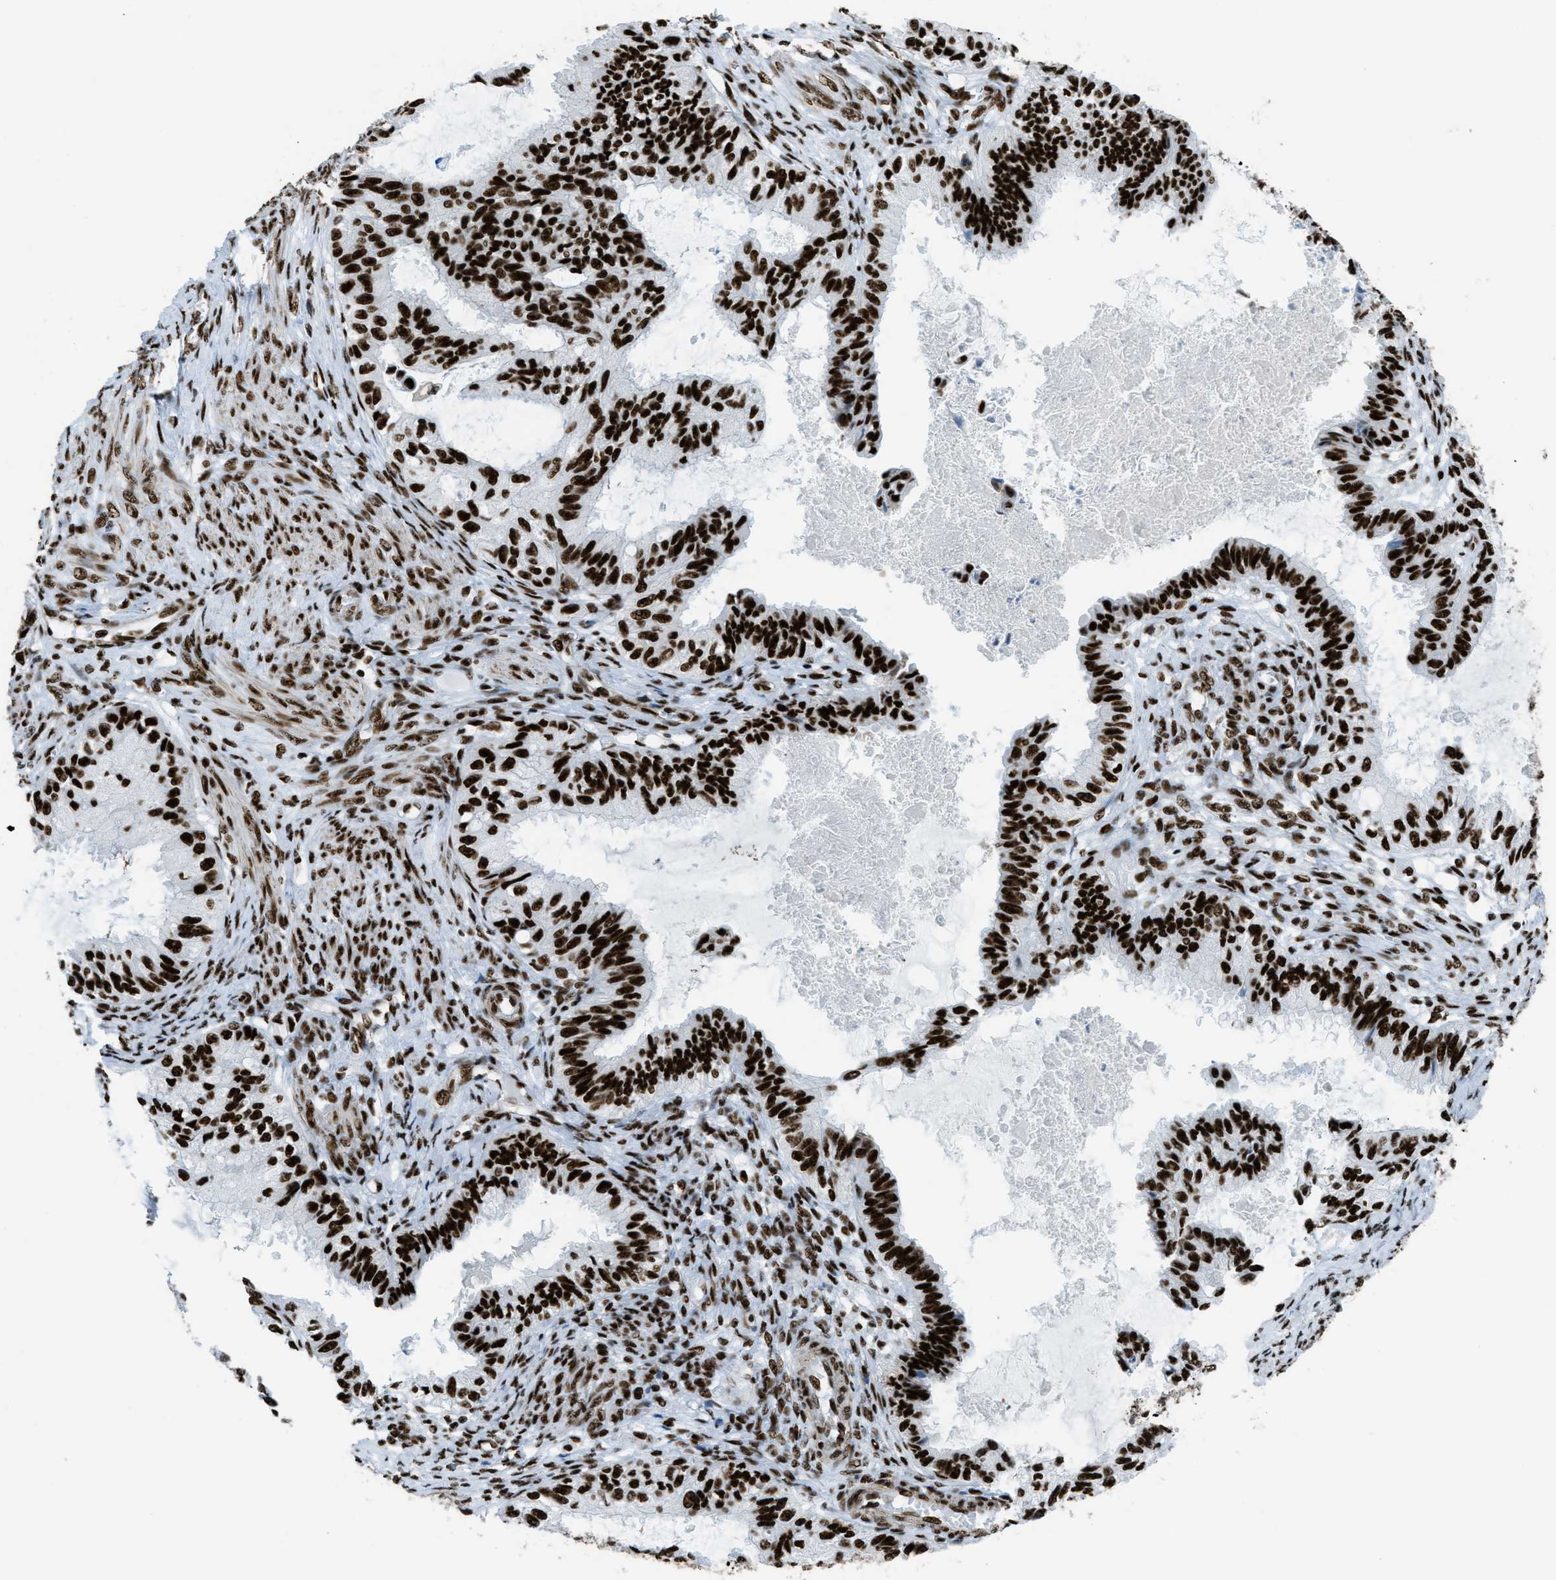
{"staining": {"intensity": "strong", "quantity": ">75%", "location": "nuclear"}, "tissue": "cervical cancer", "cell_type": "Tumor cells", "image_type": "cancer", "snomed": [{"axis": "morphology", "description": "Normal tissue, NOS"}, {"axis": "morphology", "description": "Adenocarcinoma, NOS"}, {"axis": "topography", "description": "Cervix"}, {"axis": "topography", "description": "Endometrium"}], "caption": "Immunohistochemistry histopathology image of neoplastic tissue: human cervical cancer (adenocarcinoma) stained using immunohistochemistry (IHC) demonstrates high levels of strong protein expression localized specifically in the nuclear of tumor cells, appearing as a nuclear brown color.", "gene": "ZNF207", "patient": {"sex": "female", "age": 86}}